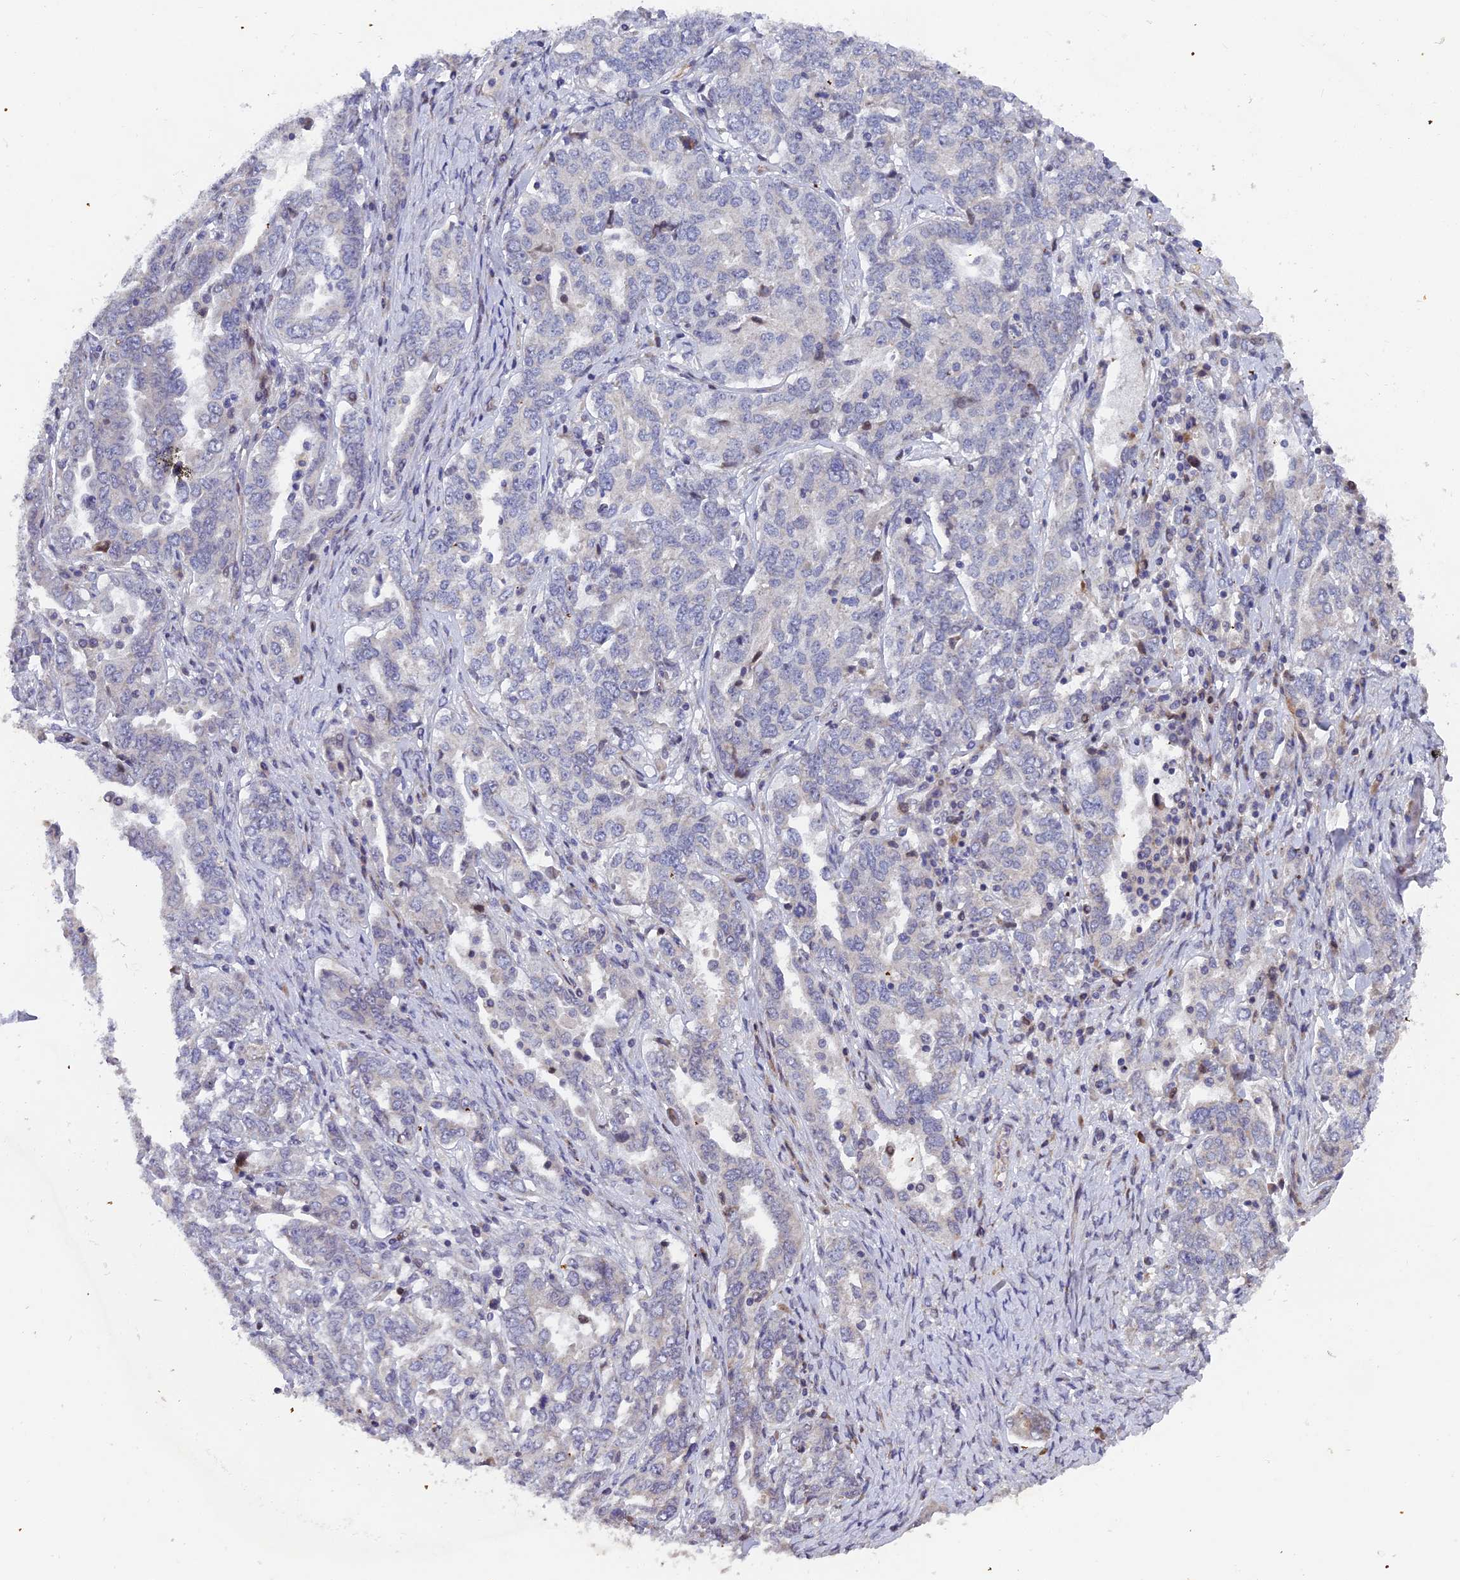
{"staining": {"intensity": "negative", "quantity": "none", "location": "none"}, "tissue": "ovarian cancer", "cell_type": "Tumor cells", "image_type": "cancer", "snomed": [{"axis": "morphology", "description": "Carcinoma, endometroid"}, {"axis": "topography", "description": "Ovary"}], "caption": "A micrograph of human ovarian cancer is negative for staining in tumor cells.", "gene": "RAB28", "patient": {"sex": "female", "age": 62}}